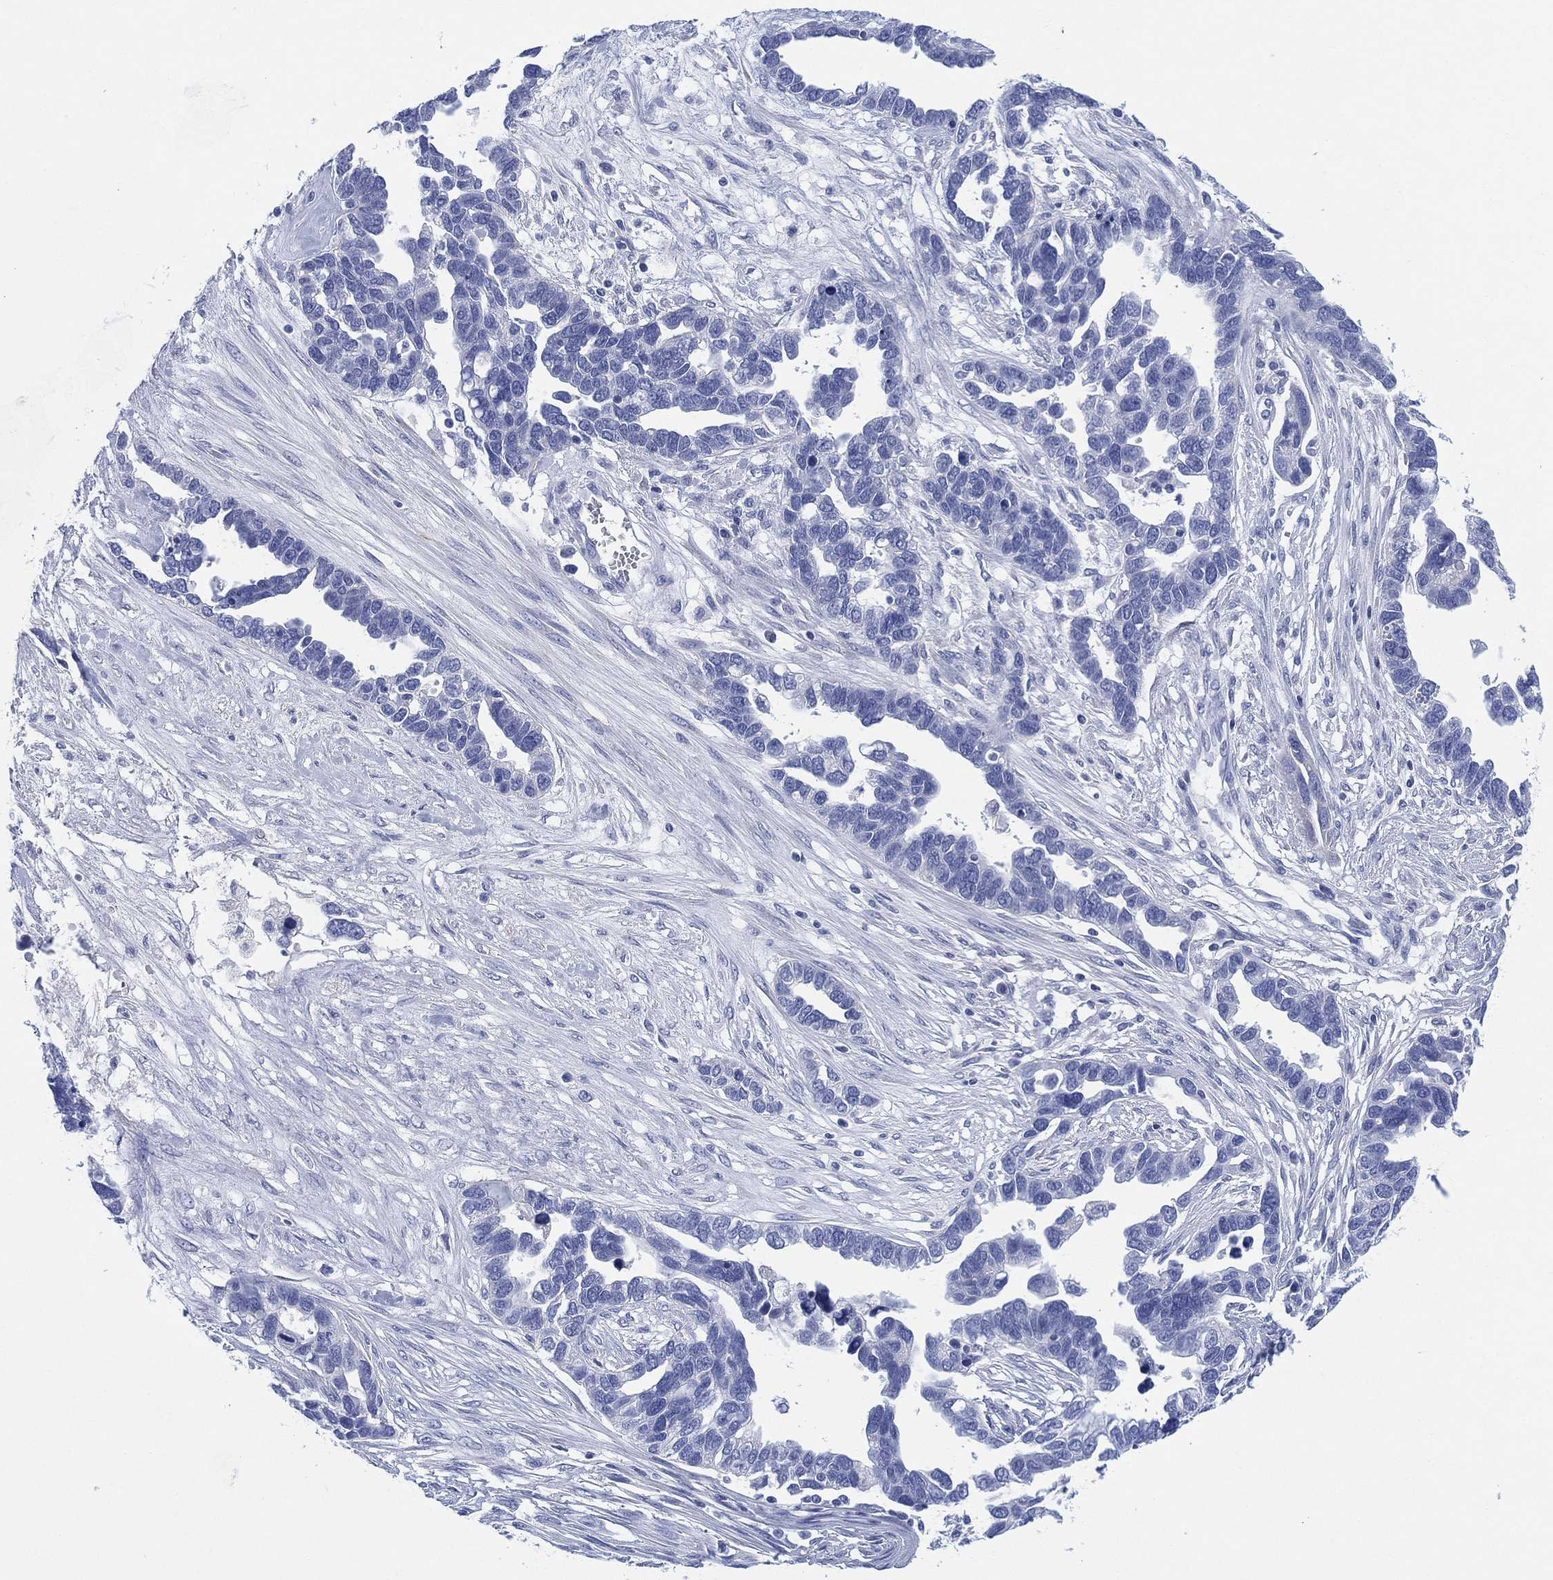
{"staining": {"intensity": "negative", "quantity": "none", "location": "none"}, "tissue": "ovarian cancer", "cell_type": "Tumor cells", "image_type": "cancer", "snomed": [{"axis": "morphology", "description": "Cystadenocarcinoma, serous, NOS"}, {"axis": "topography", "description": "Ovary"}], "caption": "The histopathology image reveals no staining of tumor cells in serous cystadenocarcinoma (ovarian). Brightfield microscopy of immunohistochemistry (IHC) stained with DAB (3,3'-diaminobenzidine) (brown) and hematoxylin (blue), captured at high magnification.", "gene": "SLC9C2", "patient": {"sex": "female", "age": 54}}